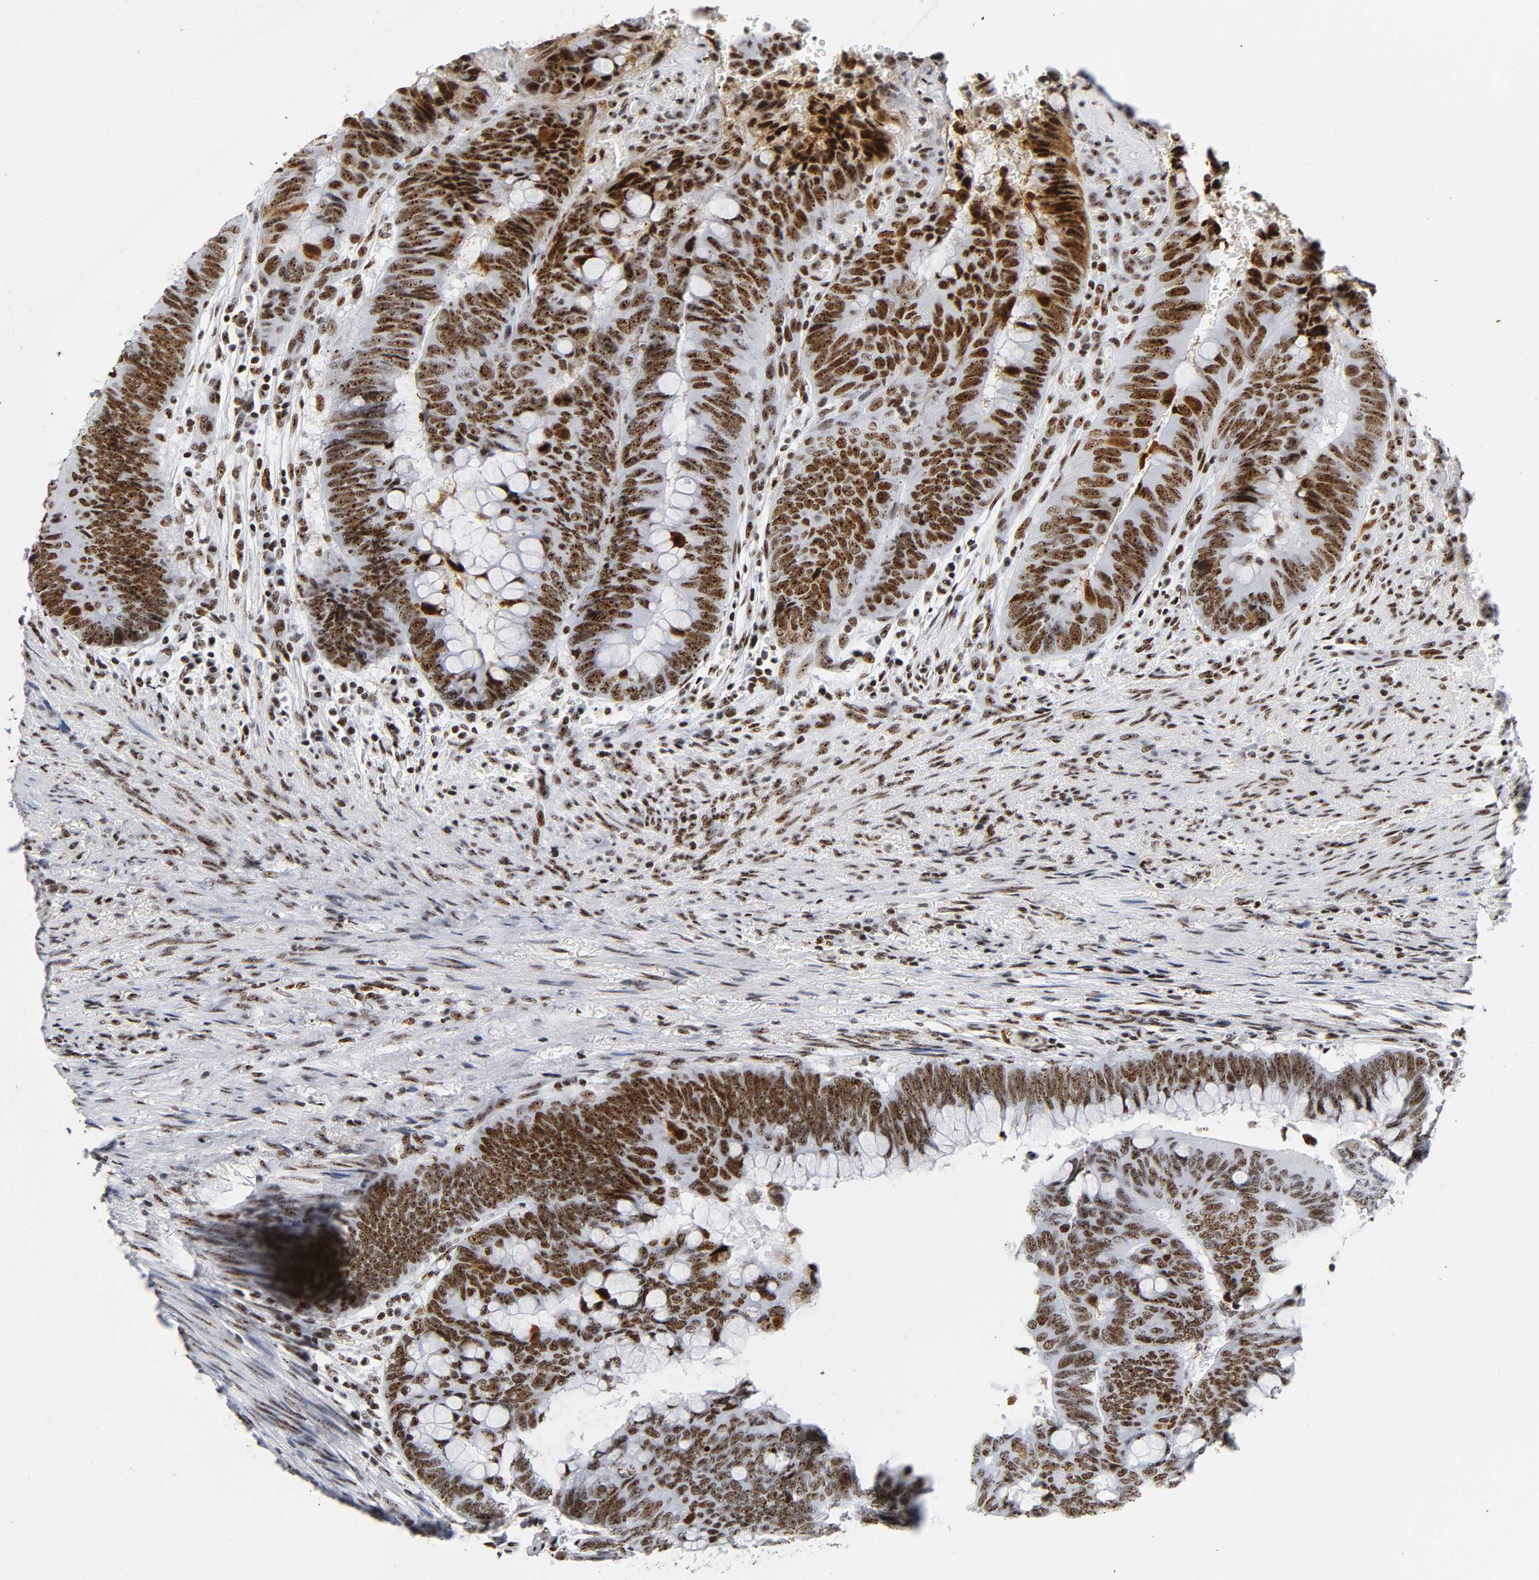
{"staining": {"intensity": "strong", "quantity": ">75%", "location": "nuclear"}, "tissue": "colorectal cancer", "cell_type": "Tumor cells", "image_type": "cancer", "snomed": [{"axis": "morphology", "description": "Normal tissue, NOS"}, {"axis": "morphology", "description": "Adenocarcinoma, NOS"}, {"axis": "topography", "description": "Rectum"}, {"axis": "topography", "description": "Peripheral nerve tissue"}], "caption": "Immunohistochemistry (IHC) (DAB) staining of colorectal adenocarcinoma displays strong nuclear protein staining in about >75% of tumor cells. (DAB (3,3'-diaminobenzidine) IHC, brown staining for protein, blue staining for nuclei).", "gene": "UBTF", "patient": {"sex": "male", "age": 92}}